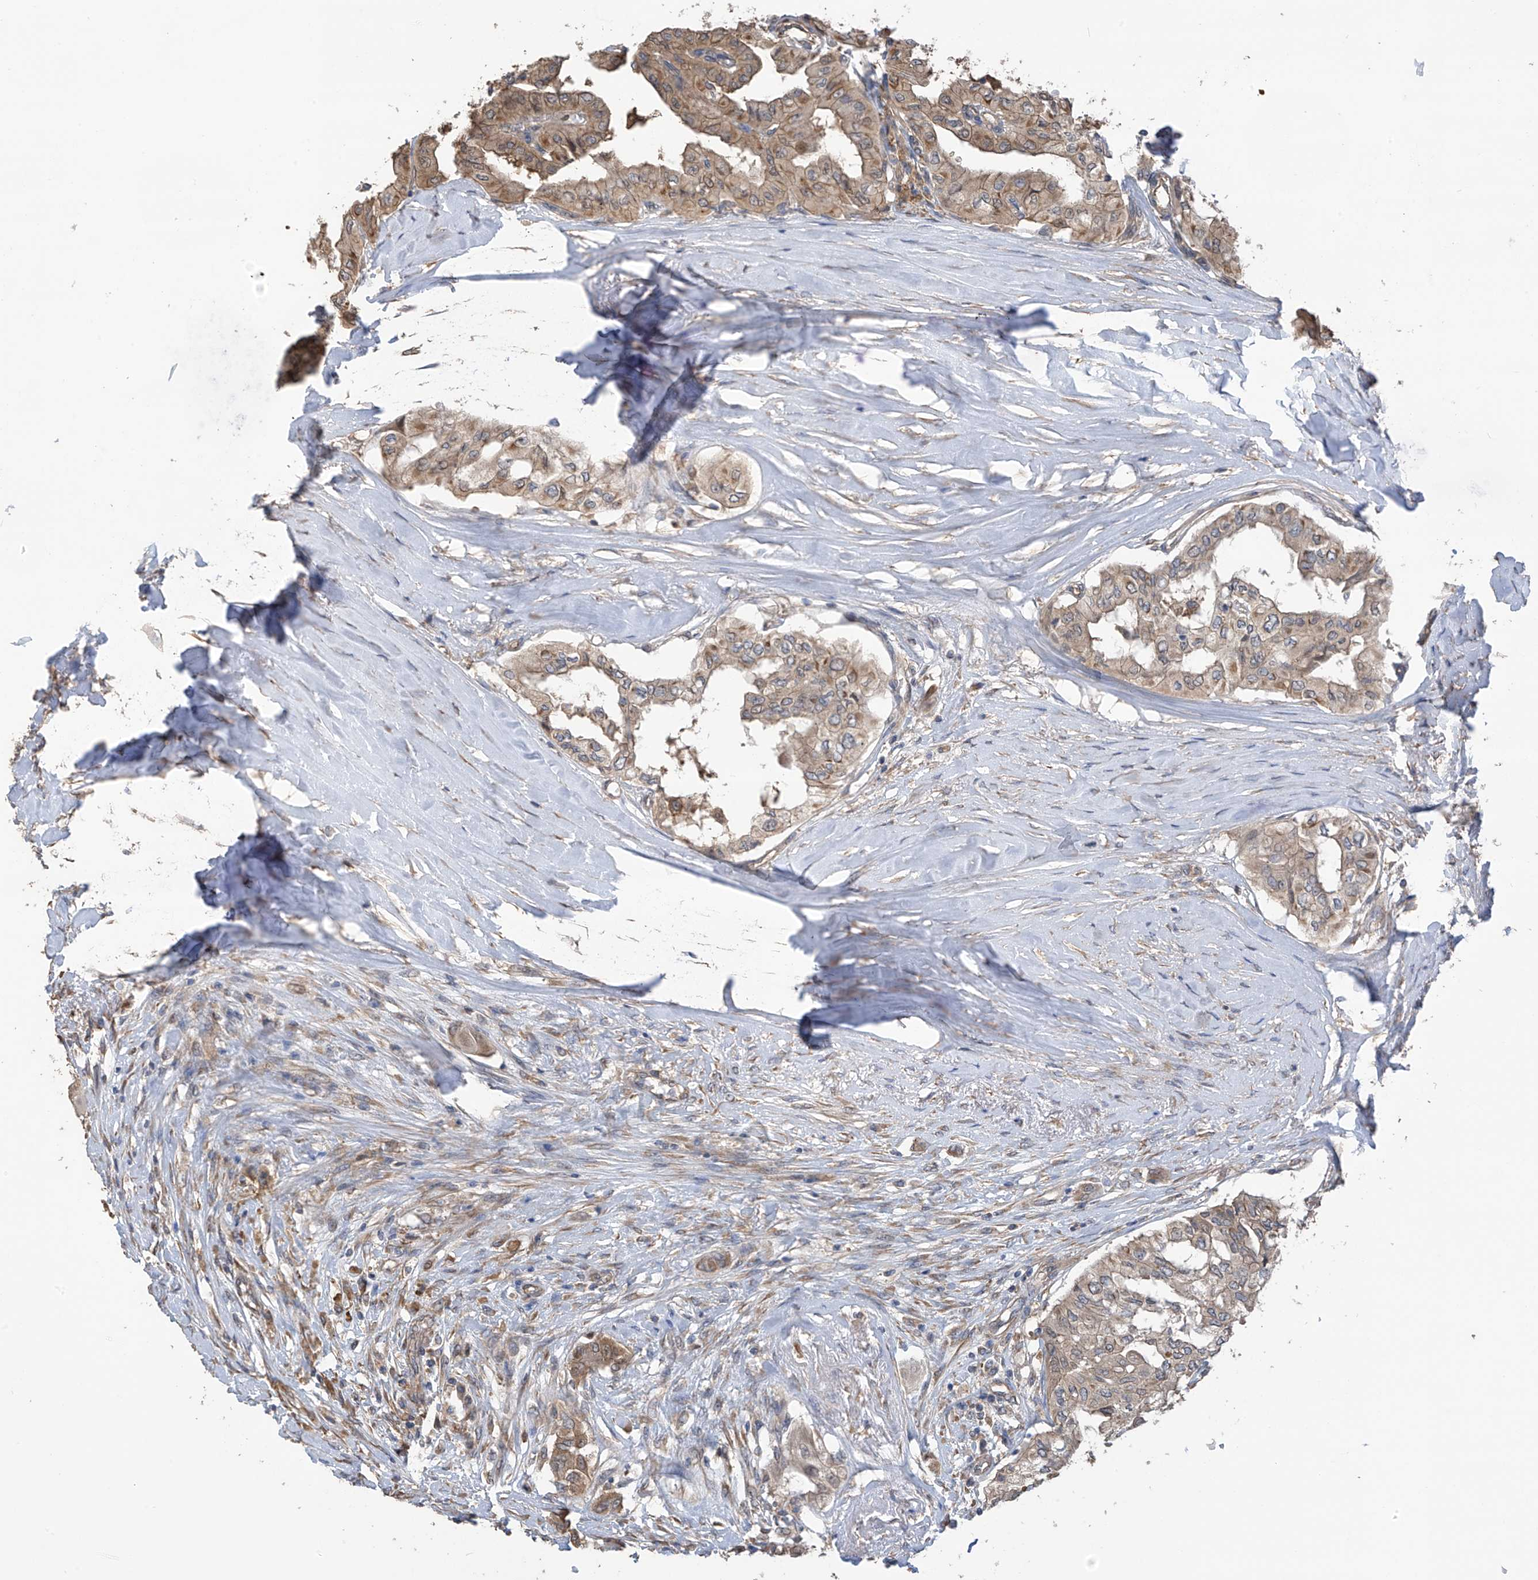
{"staining": {"intensity": "weak", "quantity": ">75%", "location": "cytoplasmic/membranous"}, "tissue": "thyroid cancer", "cell_type": "Tumor cells", "image_type": "cancer", "snomed": [{"axis": "morphology", "description": "Papillary adenocarcinoma, NOS"}, {"axis": "topography", "description": "Thyroid gland"}], "caption": "Thyroid cancer stained with a protein marker reveals weak staining in tumor cells.", "gene": "PHACTR4", "patient": {"sex": "female", "age": 59}}